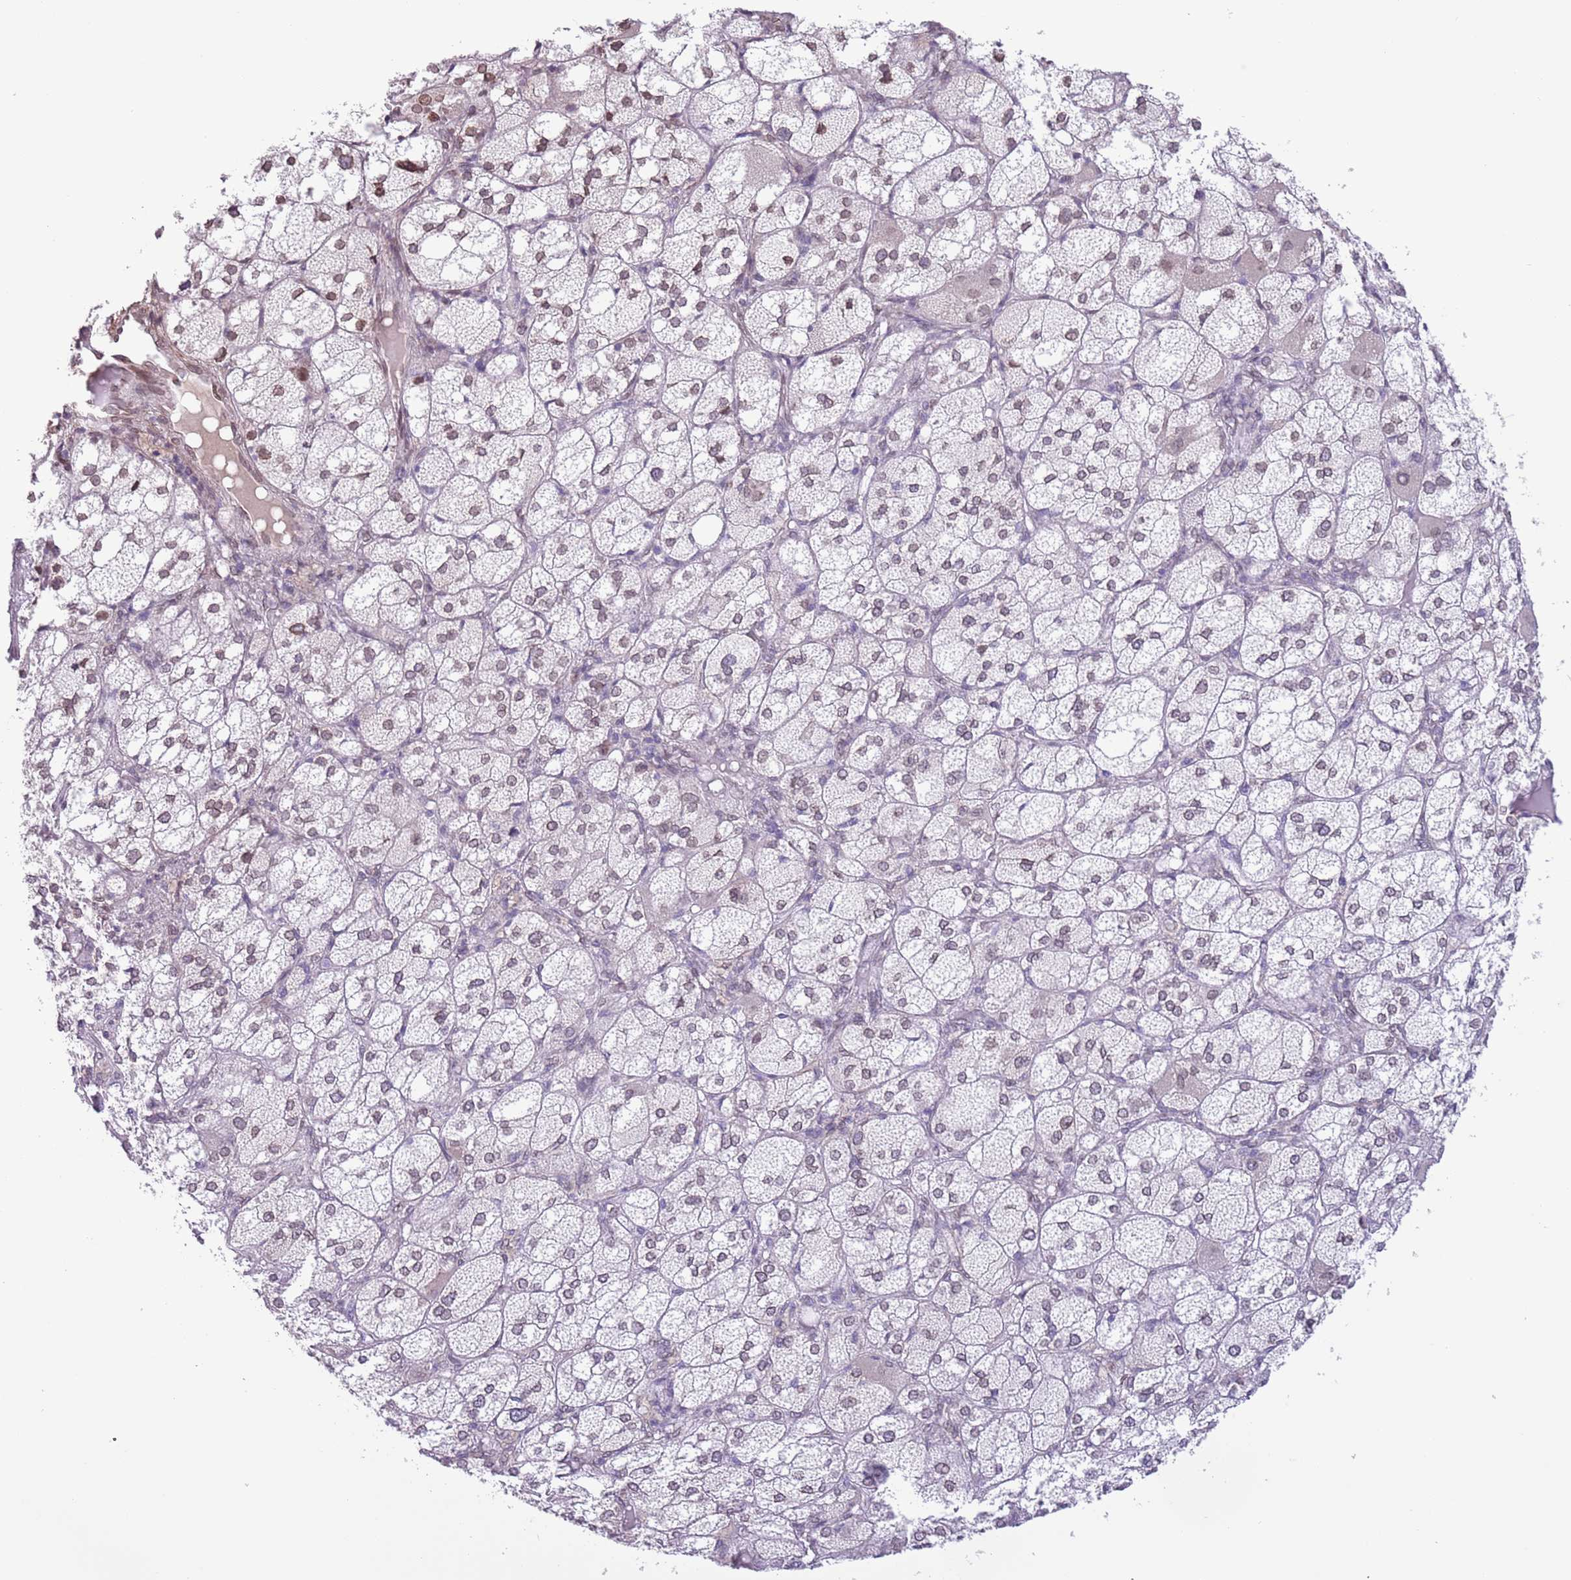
{"staining": {"intensity": "moderate", "quantity": "<25%", "location": "nuclear"}, "tissue": "adrenal gland", "cell_type": "Glandular cells", "image_type": "normal", "snomed": [{"axis": "morphology", "description": "Normal tissue, NOS"}, {"axis": "topography", "description": "Adrenal gland"}], "caption": "Immunohistochemical staining of unremarkable human adrenal gland displays <25% levels of moderate nuclear protein expression in approximately <25% of glandular cells.", "gene": "ZGLP1", "patient": {"sex": "female", "age": 61}}